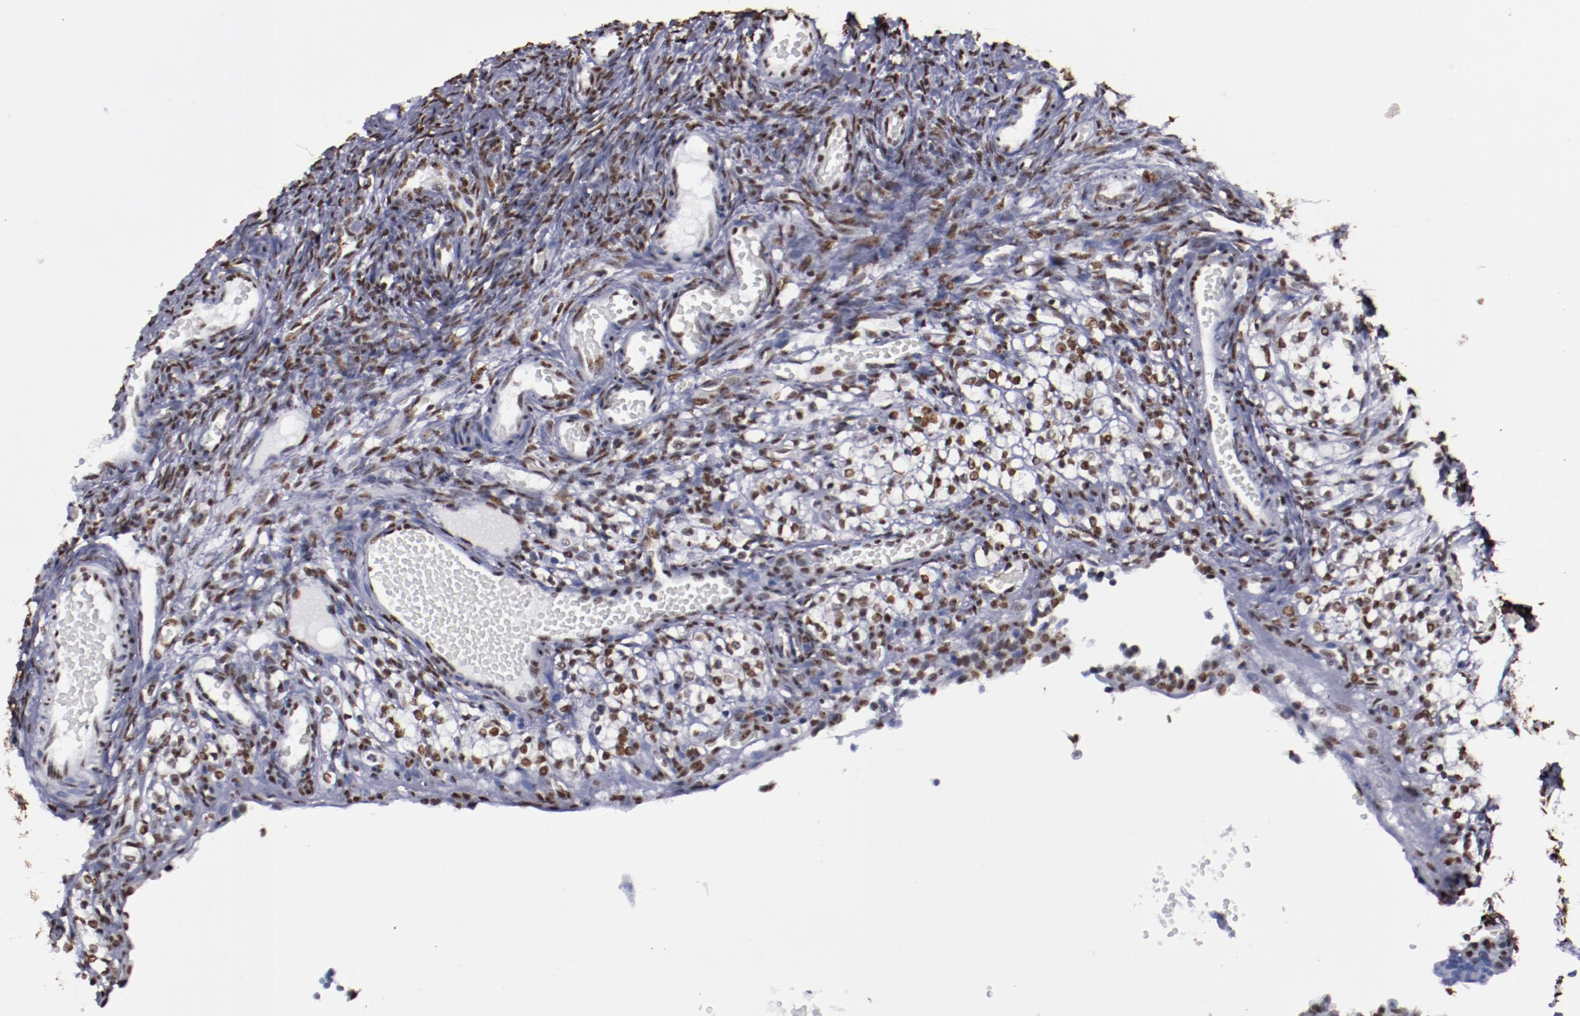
{"staining": {"intensity": "strong", "quantity": ">75%", "location": "nuclear"}, "tissue": "ovary", "cell_type": "Ovarian stroma cells", "image_type": "normal", "snomed": [{"axis": "morphology", "description": "Normal tissue, NOS"}, {"axis": "topography", "description": "Ovary"}], "caption": "DAB (3,3'-diaminobenzidine) immunohistochemical staining of benign human ovary shows strong nuclear protein expression in approximately >75% of ovarian stroma cells.", "gene": "HNRNPA1L3", "patient": {"sex": "female", "age": 35}}